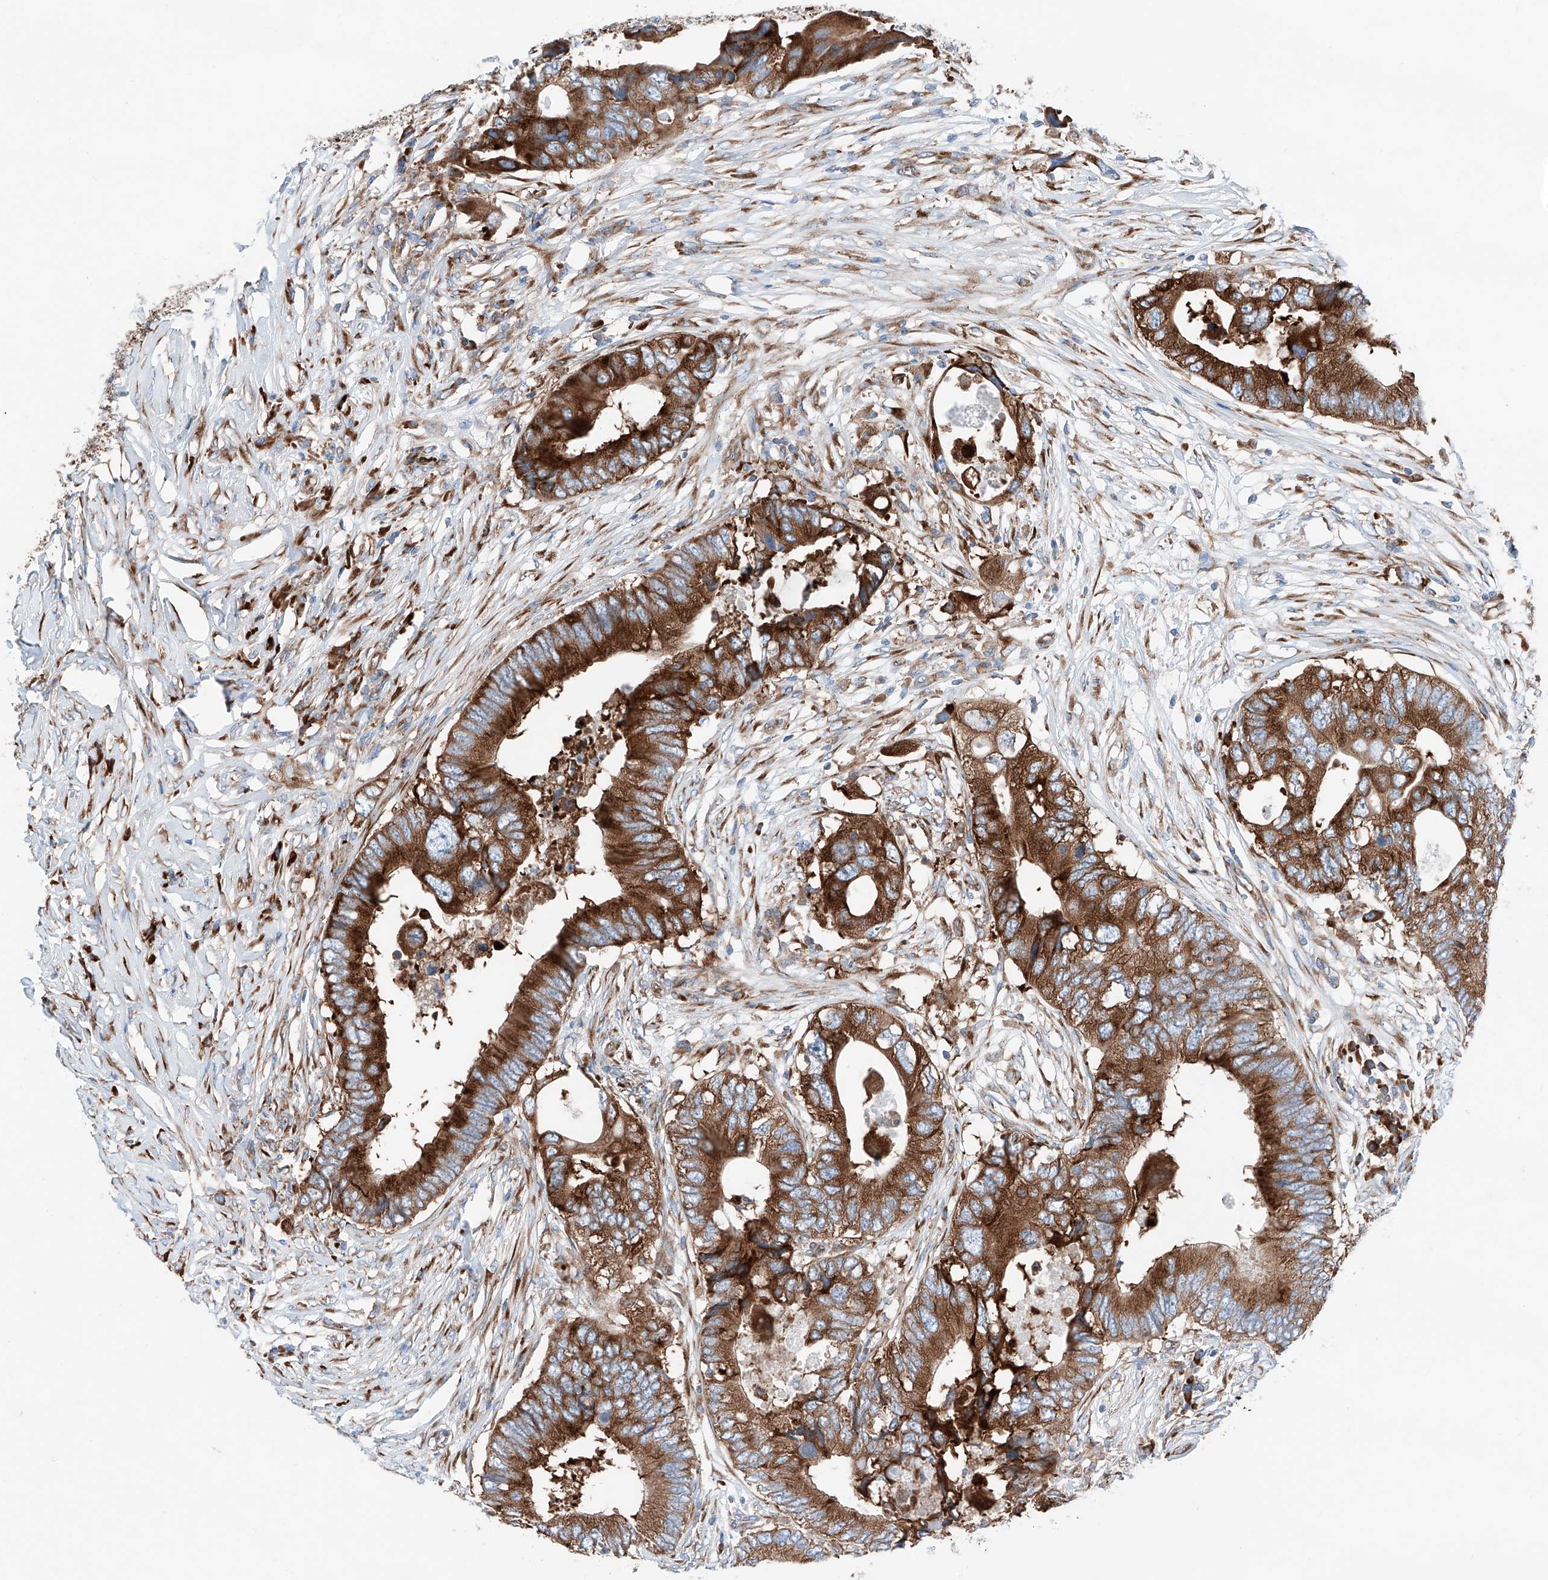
{"staining": {"intensity": "strong", "quantity": ">75%", "location": "cytoplasmic/membranous"}, "tissue": "colorectal cancer", "cell_type": "Tumor cells", "image_type": "cancer", "snomed": [{"axis": "morphology", "description": "Adenocarcinoma, NOS"}, {"axis": "topography", "description": "Colon"}], "caption": "Immunohistochemical staining of colorectal cancer (adenocarcinoma) shows strong cytoplasmic/membranous protein positivity in approximately >75% of tumor cells.", "gene": "CRELD1", "patient": {"sex": "male", "age": 71}}